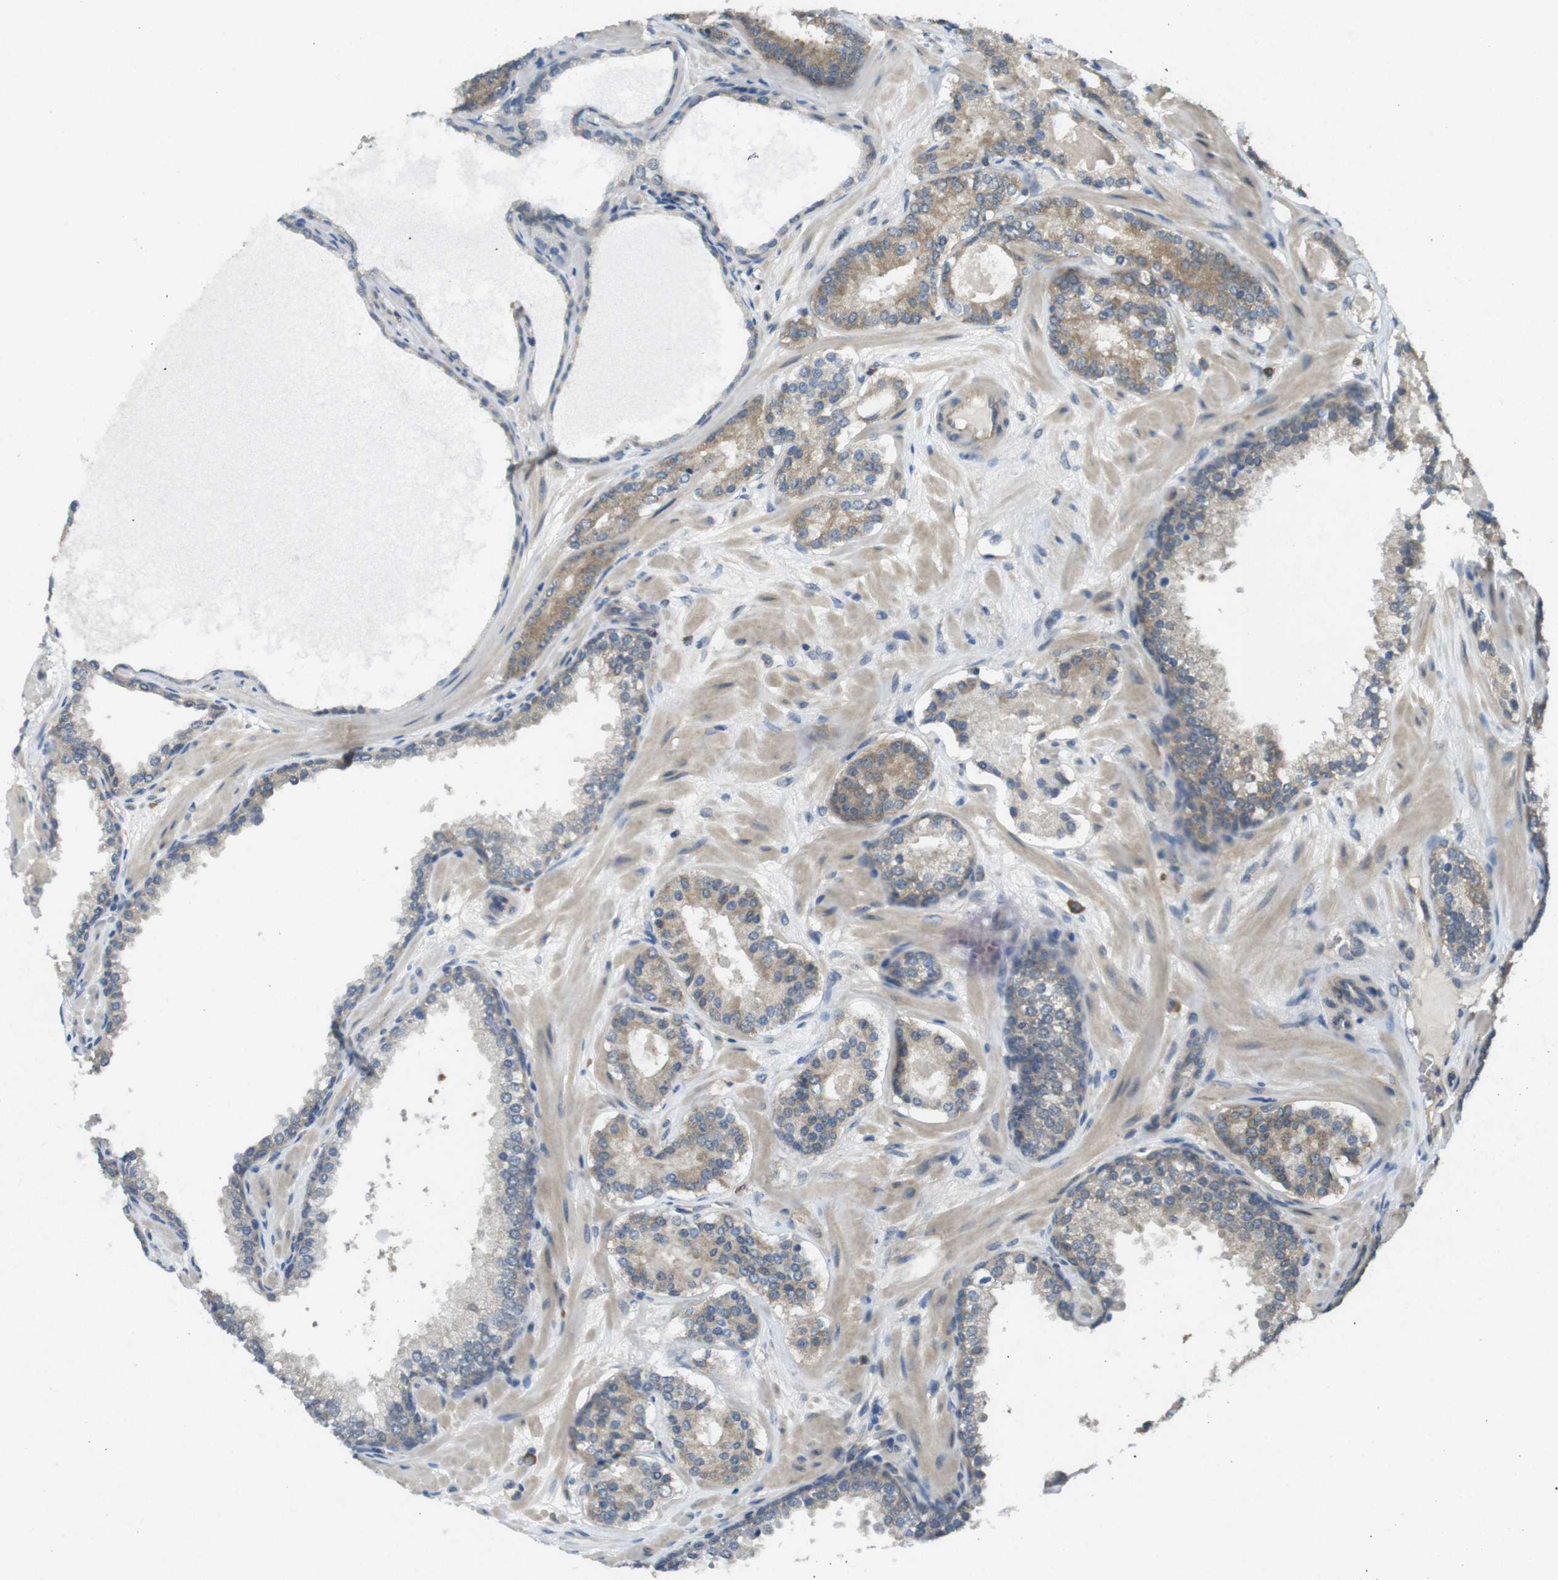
{"staining": {"intensity": "moderate", "quantity": ">75%", "location": "cytoplasmic/membranous"}, "tissue": "prostate cancer", "cell_type": "Tumor cells", "image_type": "cancer", "snomed": [{"axis": "morphology", "description": "Adenocarcinoma, Low grade"}, {"axis": "topography", "description": "Prostate"}], "caption": "Tumor cells display medium levels of moderate cytoplasmic/membranous expression in about >75% of cells in human prostate cancer.", "gene": "SUGT1", "patient": {"sex": "male", "age": 63}}